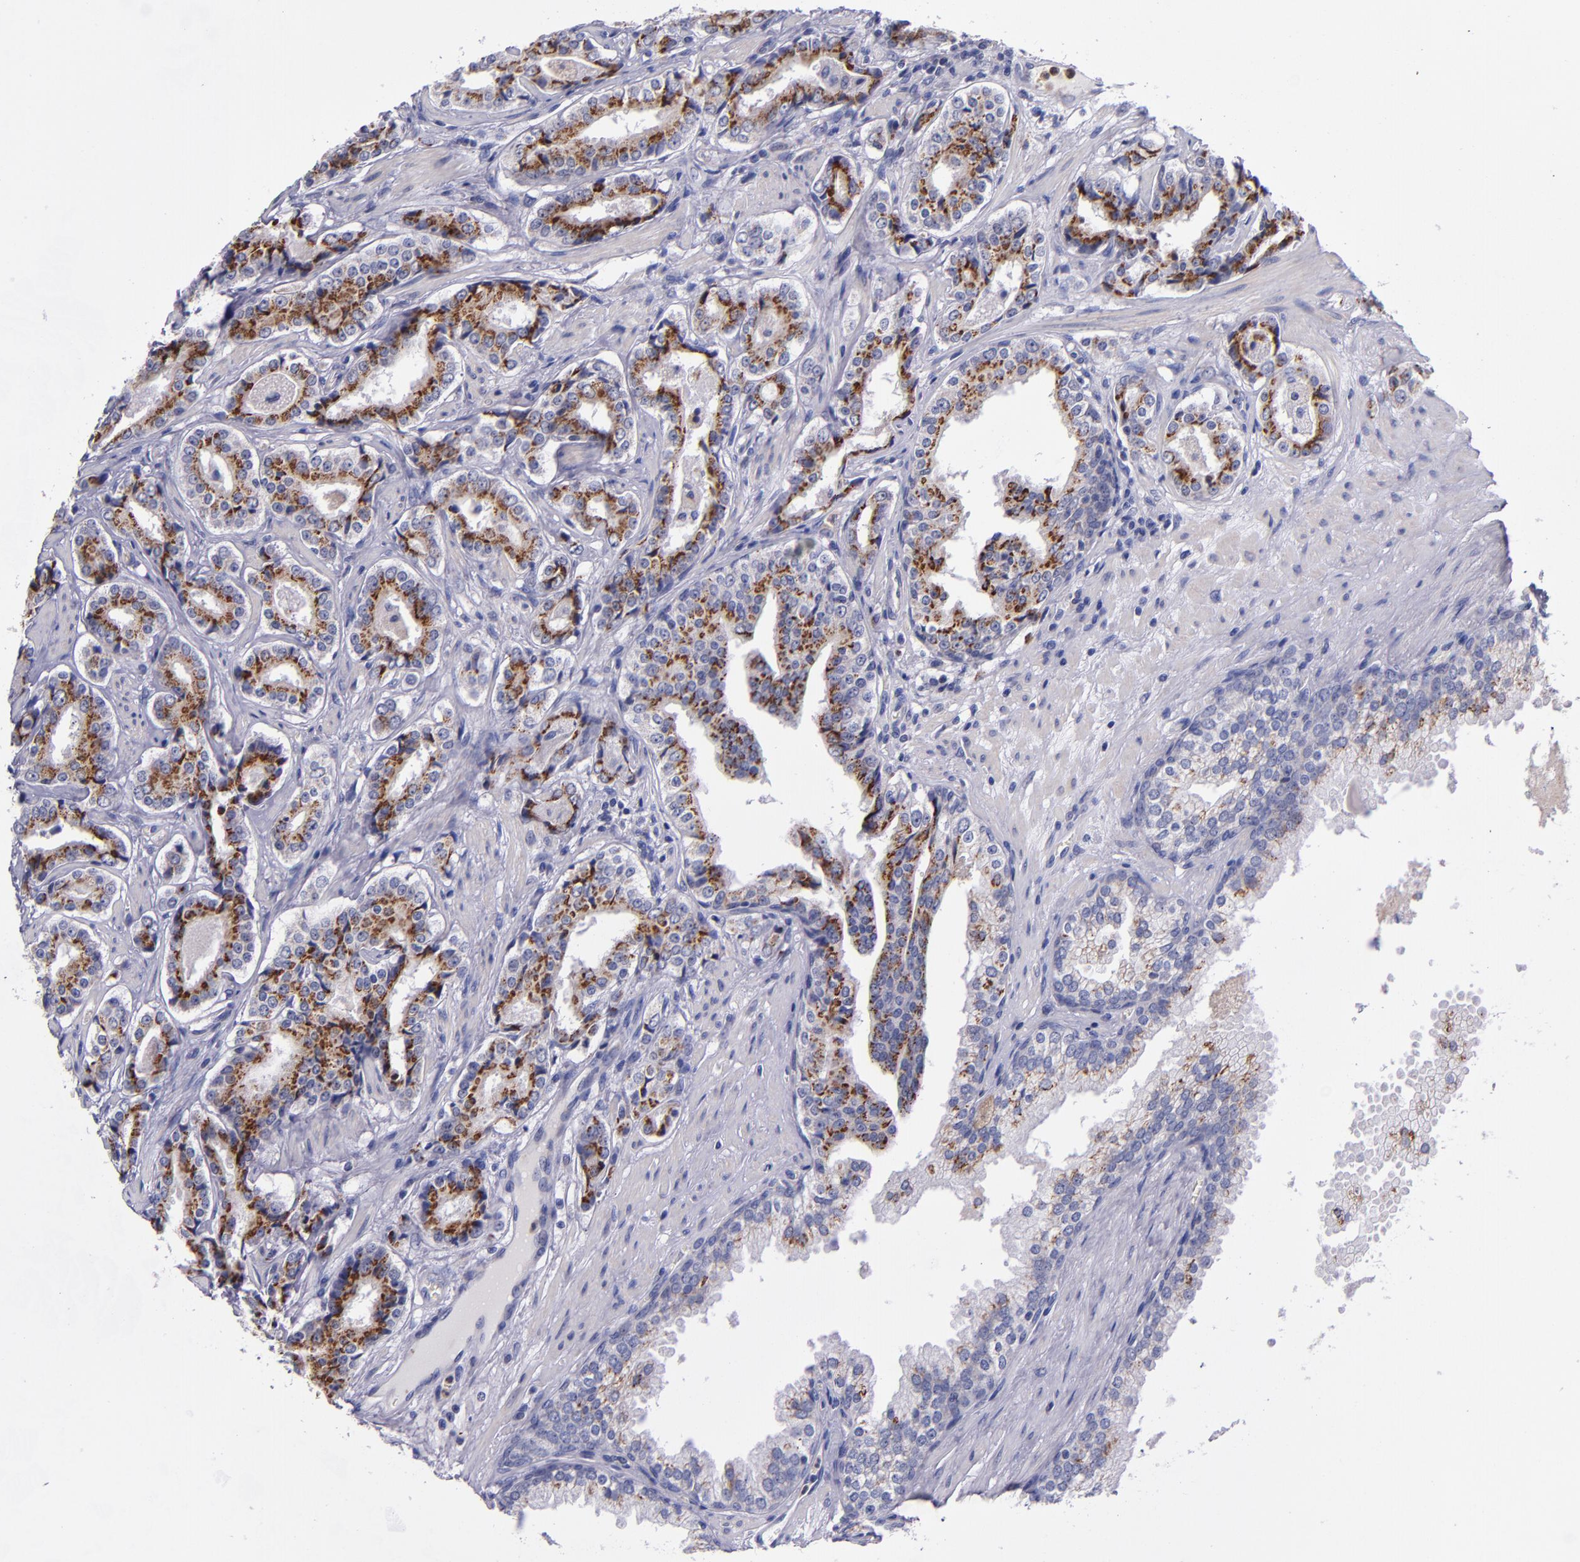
{"staining": {"intensity": "strong", "quantity": ">75%", "location": "cytoplasmic/membranous"}, "tissue": "prostate cancer", "cell_type": "Tumor cells", "image_type": "cancer", "snomed": [{"axis": "morphology", "description": "Adenocarcinoma, Medium grade"}, {"axis": "topography", "description": "Prostate"}], "caption": "The micrograph demonstrates immunohistochemical staining of prostate cancer. There is strong cytoplasmic/membranous positivity is seen in about >75% of tumor cells.", "gene": "RAB41", "patient": {"sex": "male", "age": 60}}